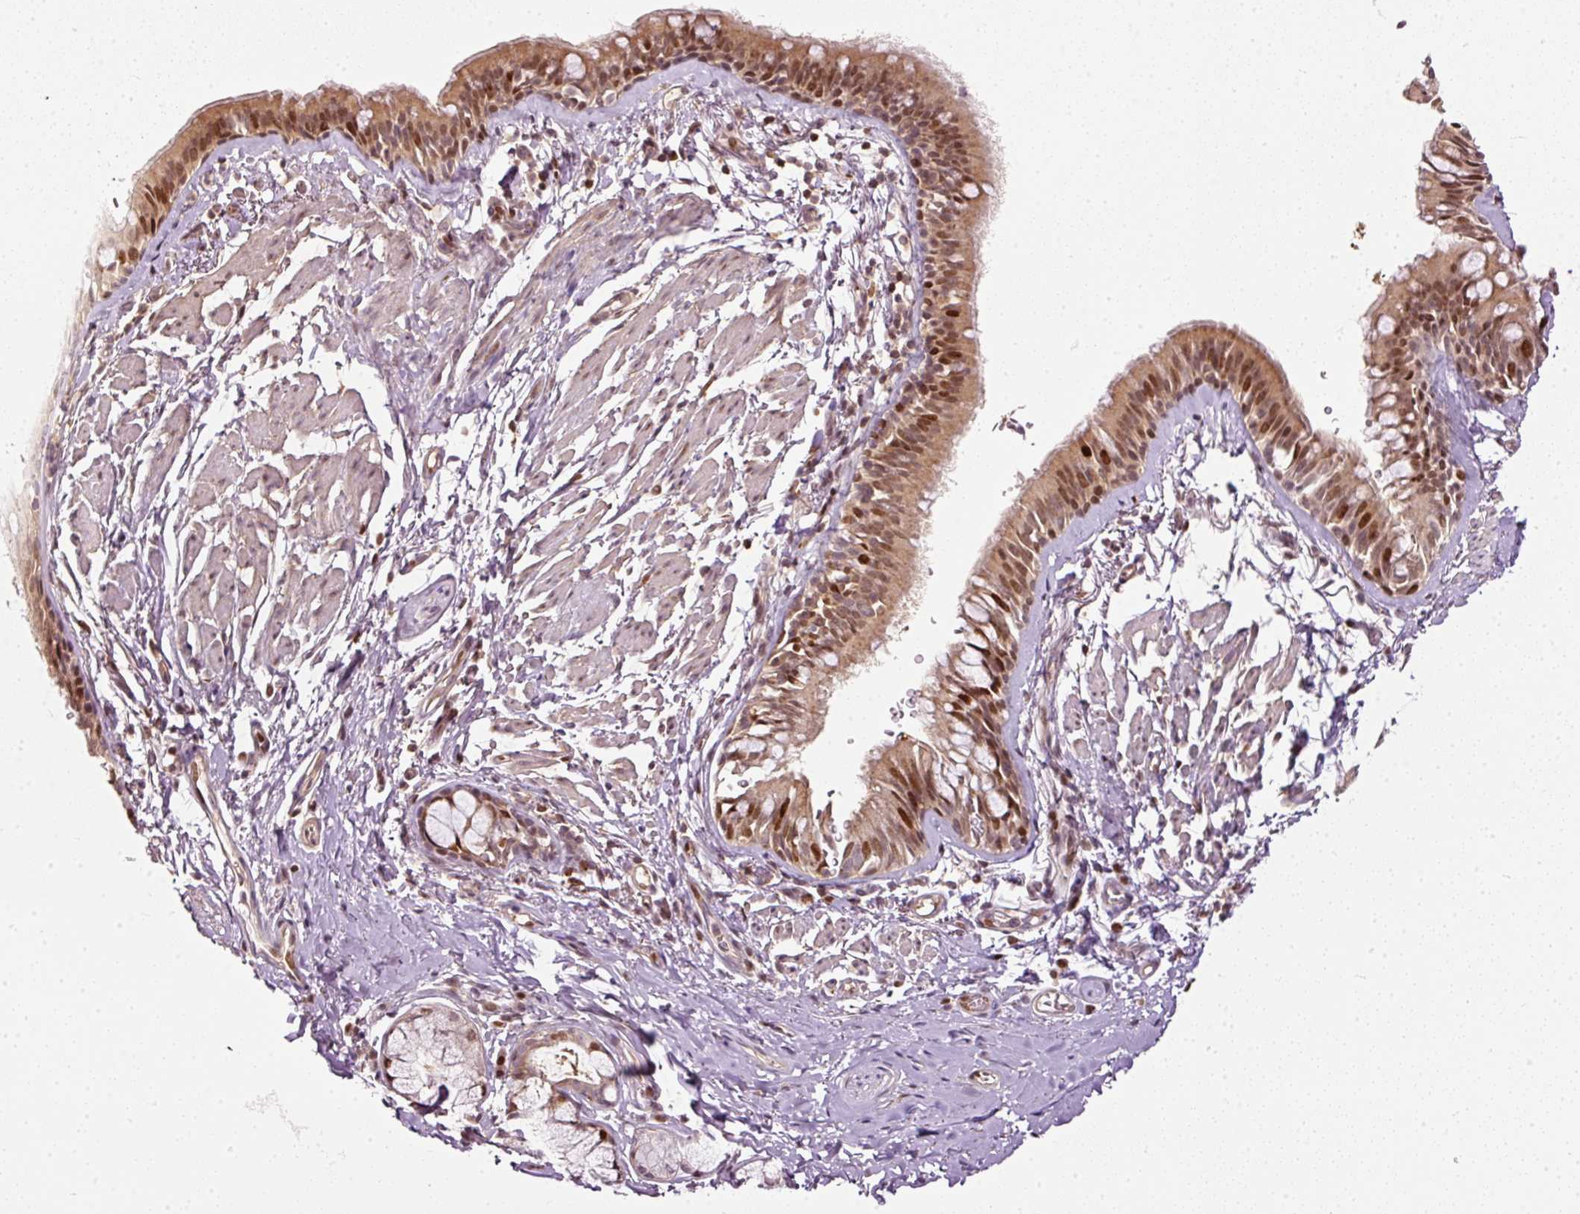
{"staining": {"intensity": "moderate", "quantity": ">75%", "location": "cytoplasmic/membranous,nuclear"}, "tissue": "bronchus", "cell_type": "Respiratory epithelial cells", "image_type": "normal", "snomed": [{"axis": "morphology", "description": "Normal tissue, NOS"}, {"axis": "topography", "description": "Bronchus"}], "caption": "DAB immunohistochemical staining of benign human bronchus exhibits moderate cytoplasmic/membranous,nuclear protein positivity in approximately >75% of respiratory epithelial cells. Nuclei are stained in blue.", "gene": "ZNF778", "patient": {"sex": "male", "age": 67}}